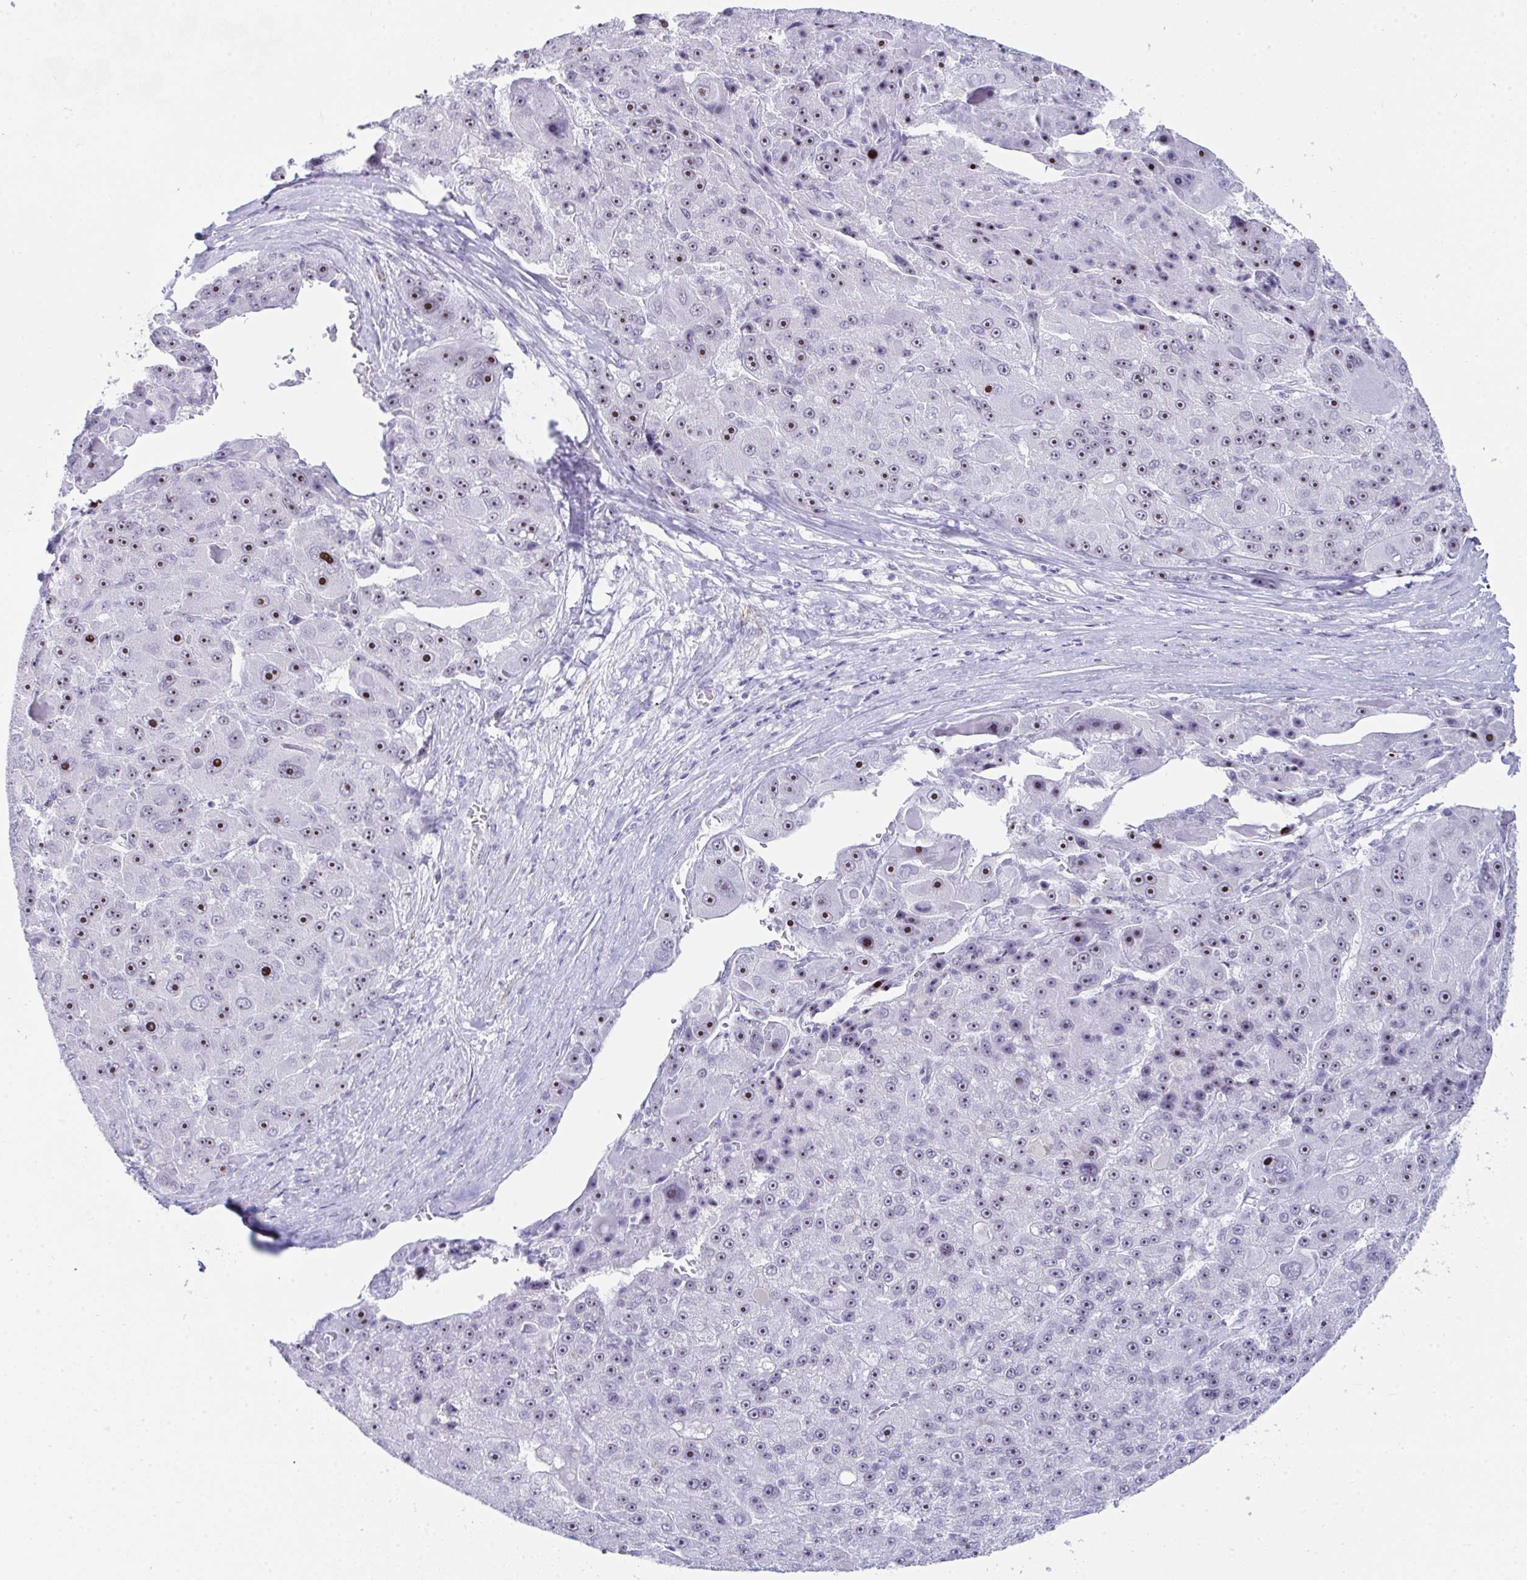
{"staining": {"intensity": "strong", "quantity": "25%-75%", "location": "nuclear"}, "tissue": "liver cancer", "cell_type": "Tumor cells", "image_type": "cancer", "snomed": [{"axis": "morphology", "description": "Carcinoma, Hepatocellular, NOS"}, {"axis": "topography", "description": "Liver"}], "caption": "A high amount of strong nuclear staining is appreciated in approximately 25%-75% of tumor cells in liver hepatocellular carcinoma tissue. (DAB IHC, brown staining for protein, blue staining for nuclei).", "gene": "NOP10", "patient": {"sex": "male", "age": 76}}